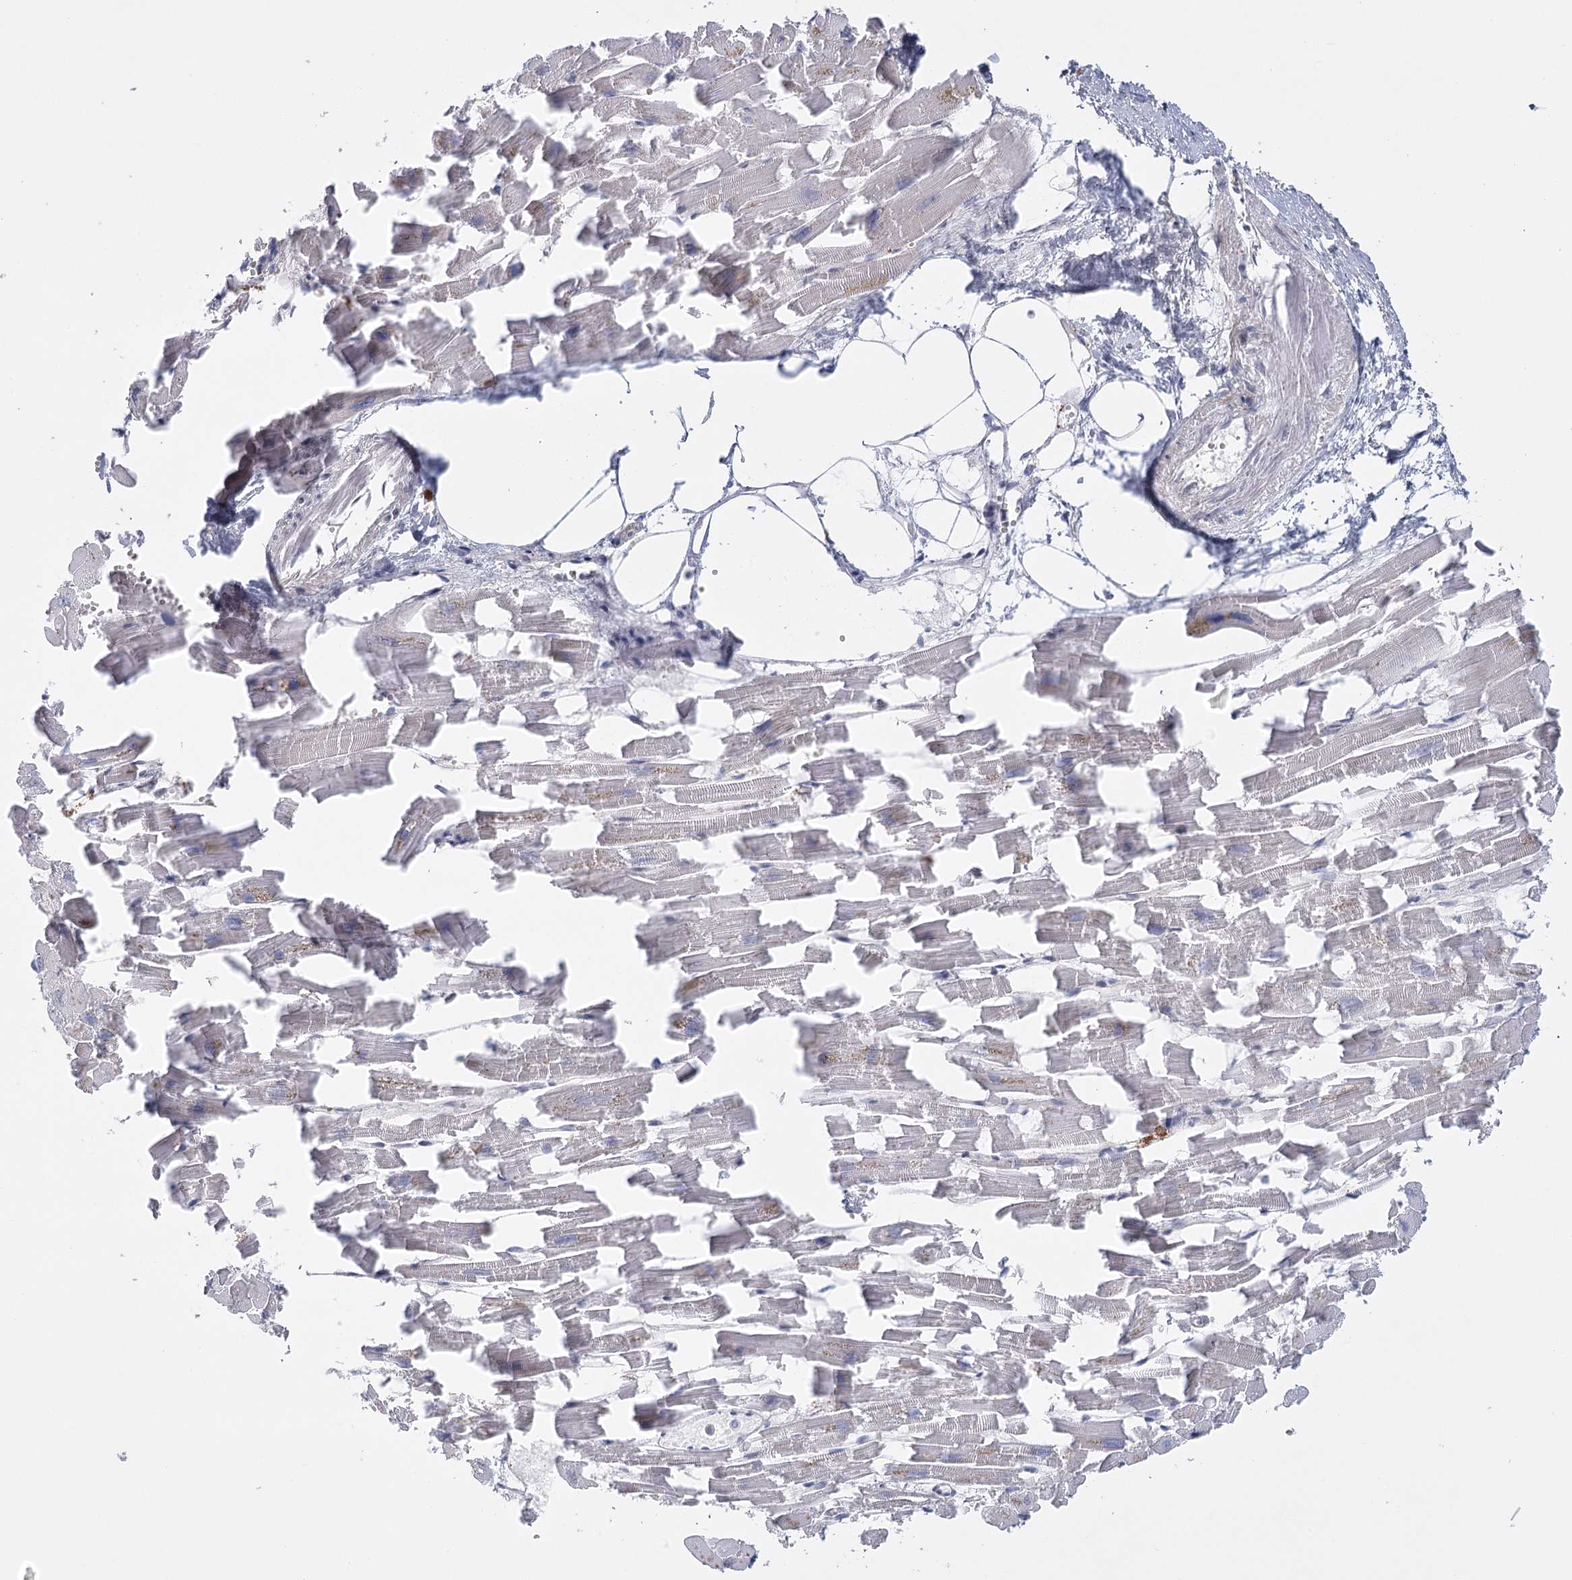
{"staining": {"intensity": "negative", "quantity": "none", "location": "none"}, "tissue": "heart muscle", "cell_type": "Cardiomyocytes", "image_type": "normal", "snomed": [{"axis": "morphology", "description": "Normal tissue, NOS"}, {"axis": "topography", "description": "Heart"}], "caption": "Immunohistochemical staining of benign human heart muscle exhibits no significant positivity in cardiomyocytes.", "gene": "FAM76B", "patient": {"sex": "female", "age": 64}}